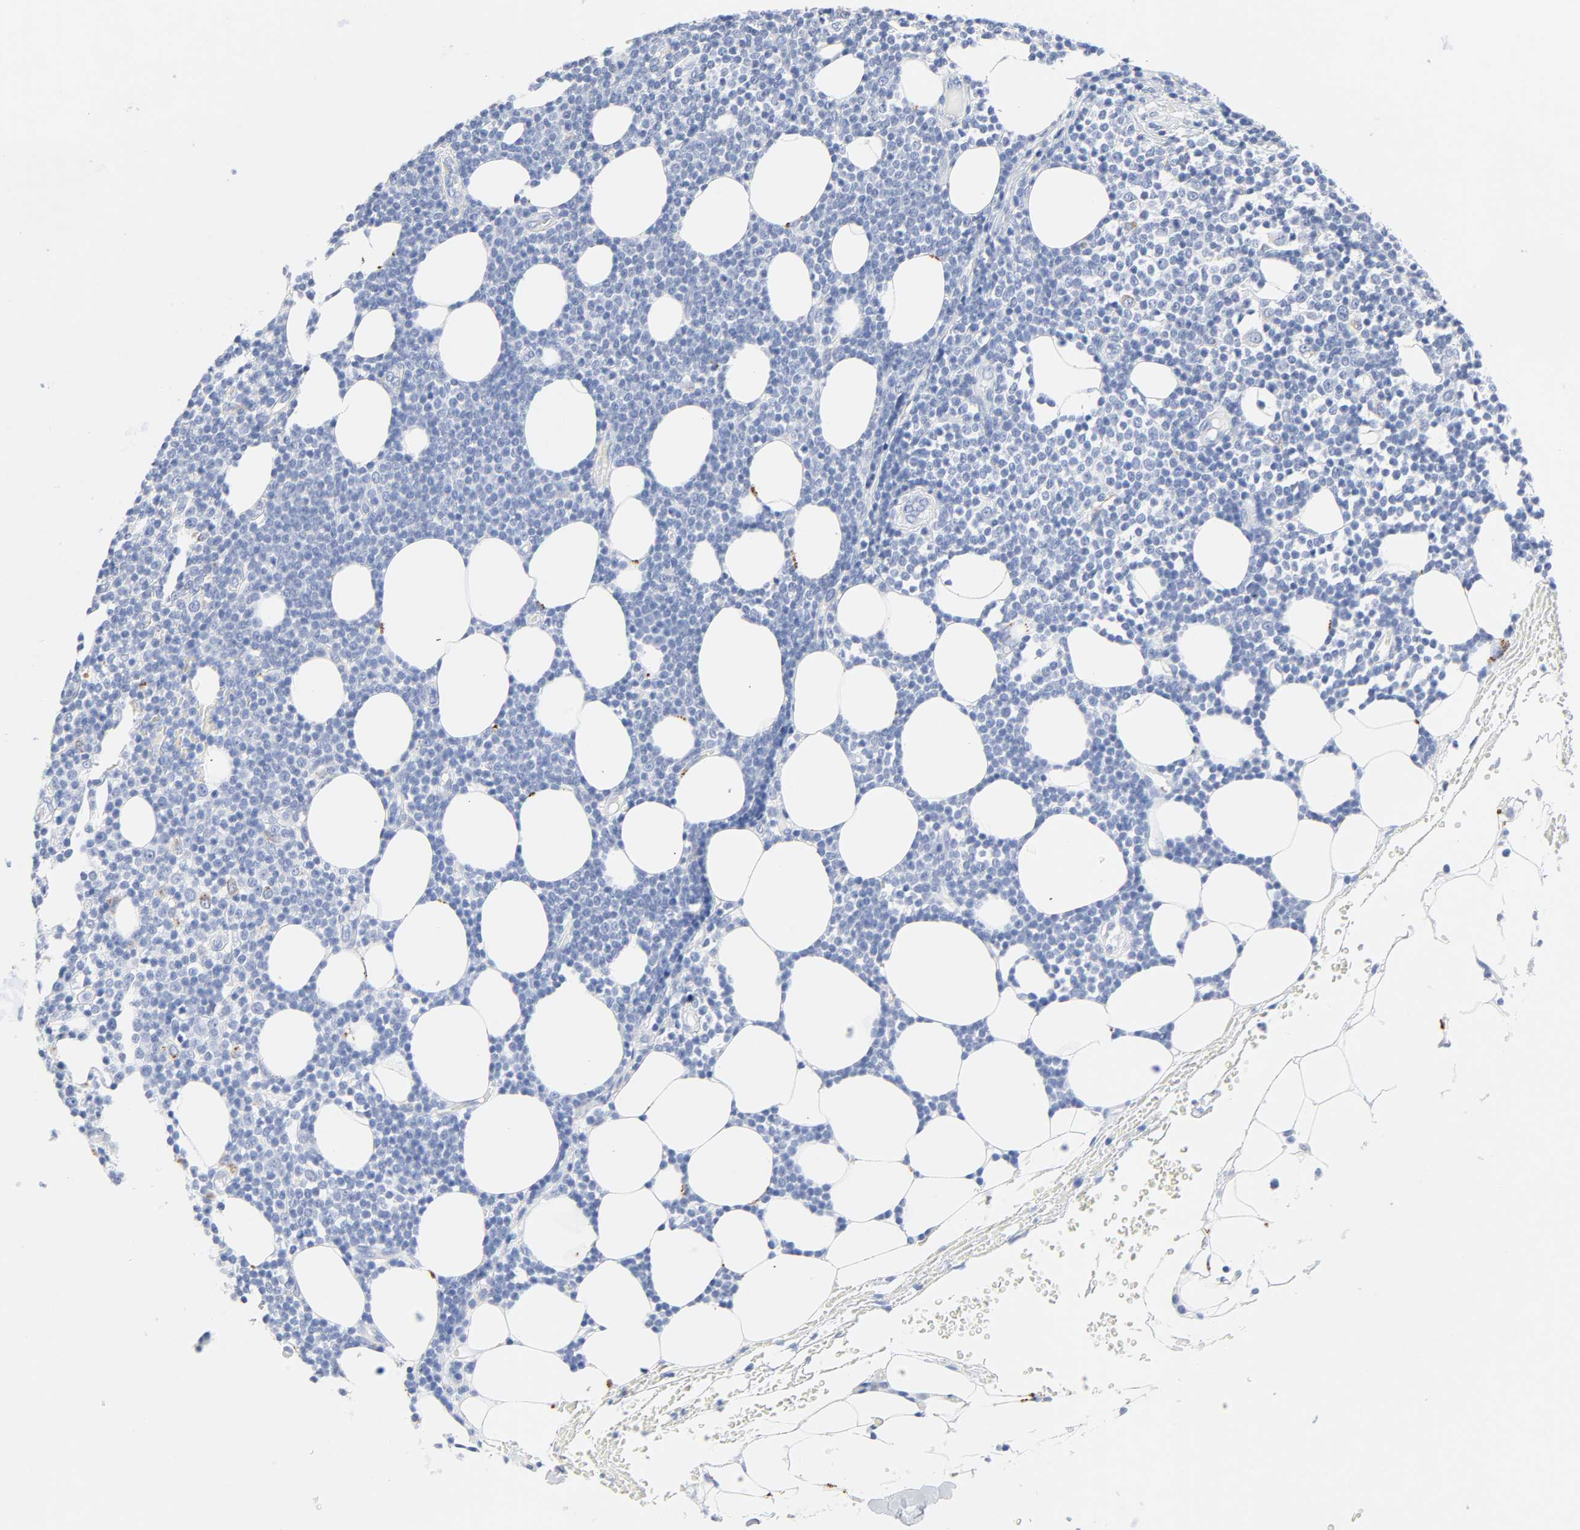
{"staining": {"intensity": "negative", "quantity": "none", "location": "none"}, "tissue": "lymphoma", "cell_type": "Tumor cells", "image_type": "cancer", "snomed": [{"axis": "morphology", "description": "Malignant lymphoma, non-Hodgkin's type, Low grade"}, {"axis": "topography", "description": "Soft tissue"}], "caption": "Human malignant lymphoma, non-Hodgkin's type (low-grade) stained for a protein using immunohistochemistry demonstrates no staining in tumor cells.", "gene": "PLP1", "patient": {"sex": "male", "age": 92}}